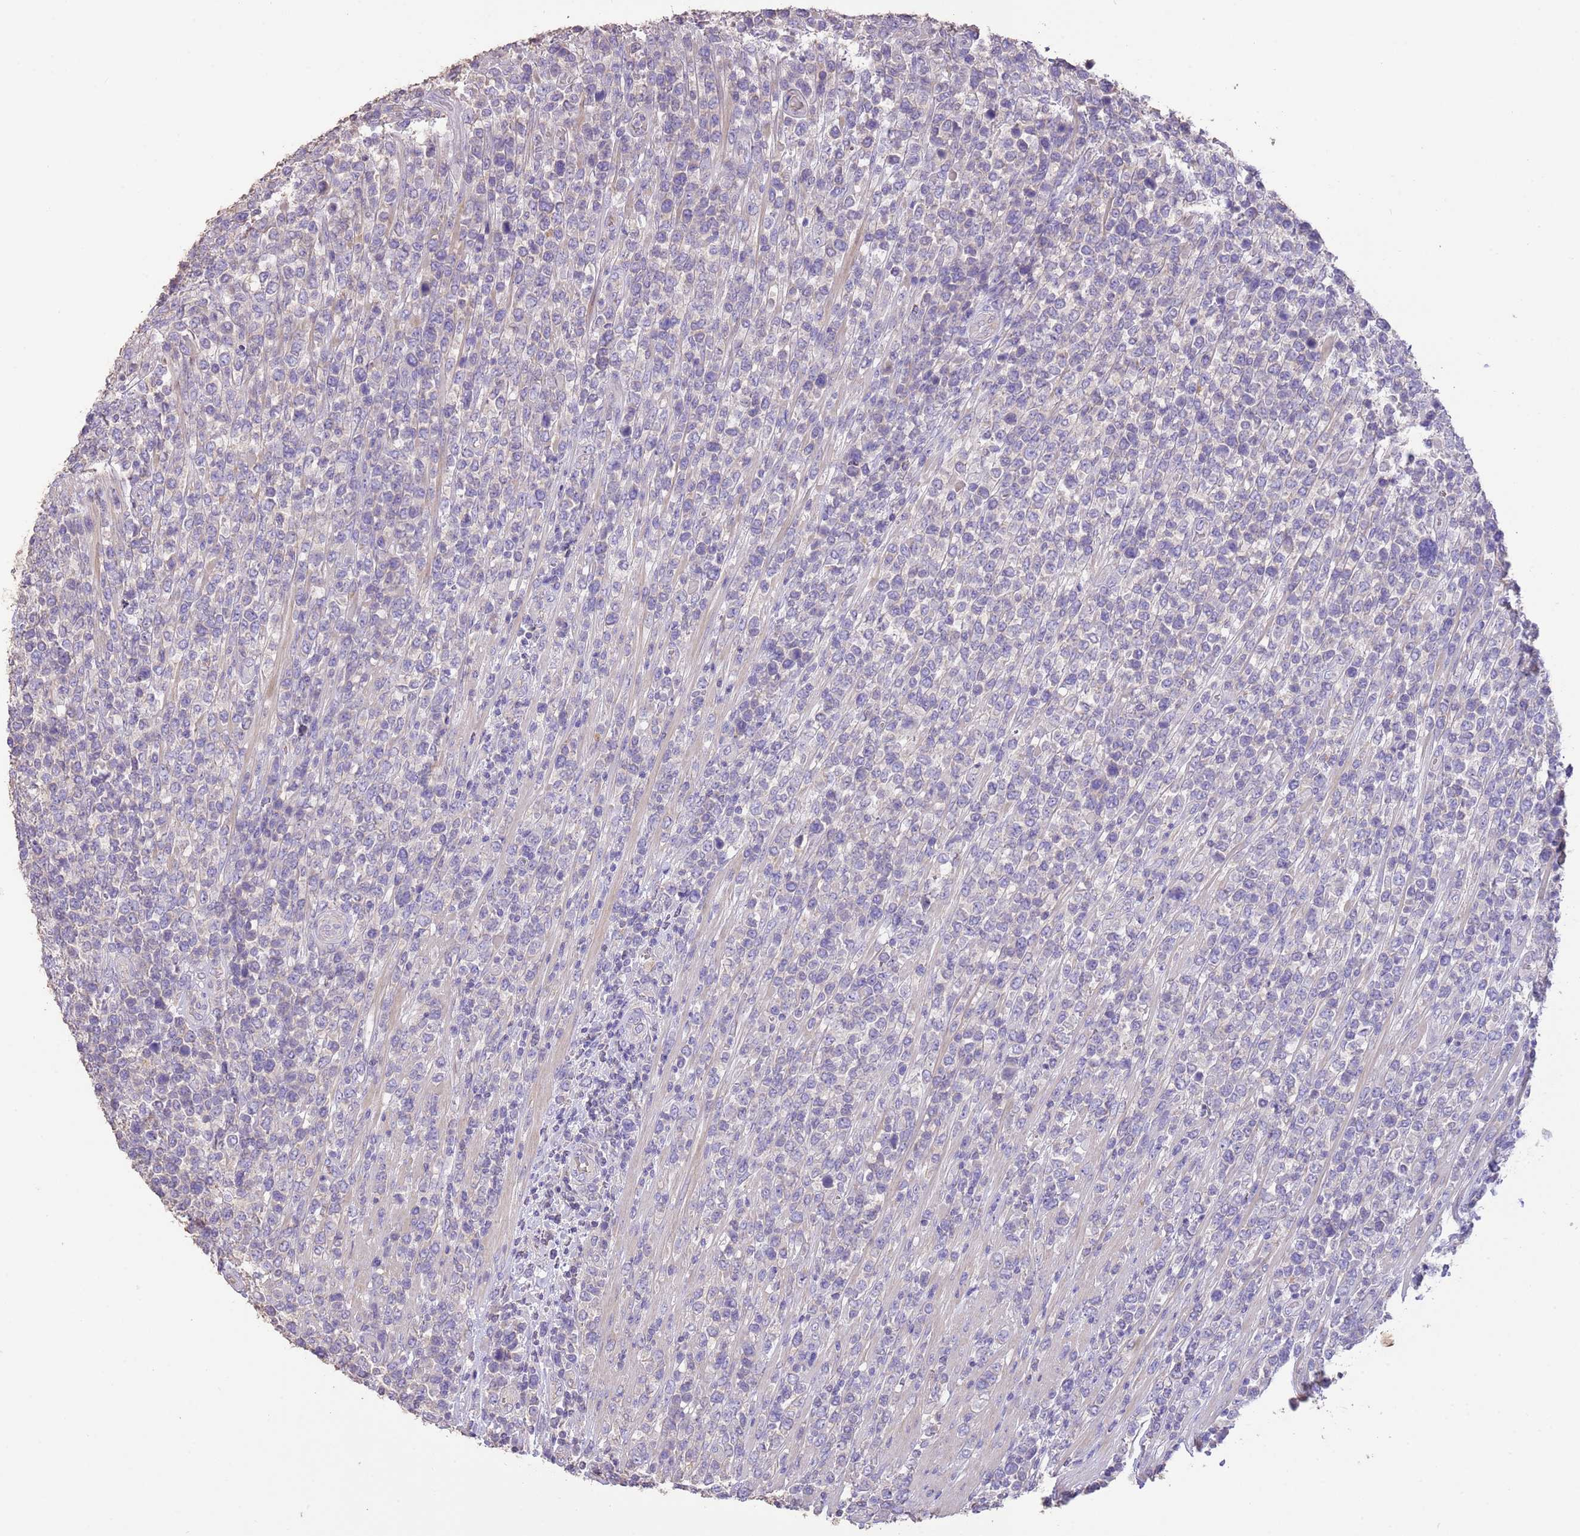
{"staining": {"intensity": "negative", "quantity": "none", "location": "none"}, "tissue": "lymphoma", "cell_type": "Tumor cells", "image_type": "cancer", "snomed": [{"axis": "morphology", "description": "Malignant lymphoma, non-Hodgkin's type, High grade"}, {"axis": "topography", "description": "Soft tissue"}], "caption": "Tumor cells are negative for brown protein staining in malignant lymphoma, non-Hodgkin's type (high-grade).", "gene": "SFTPA1", "patient": {"sex": "female", "age": 56}}